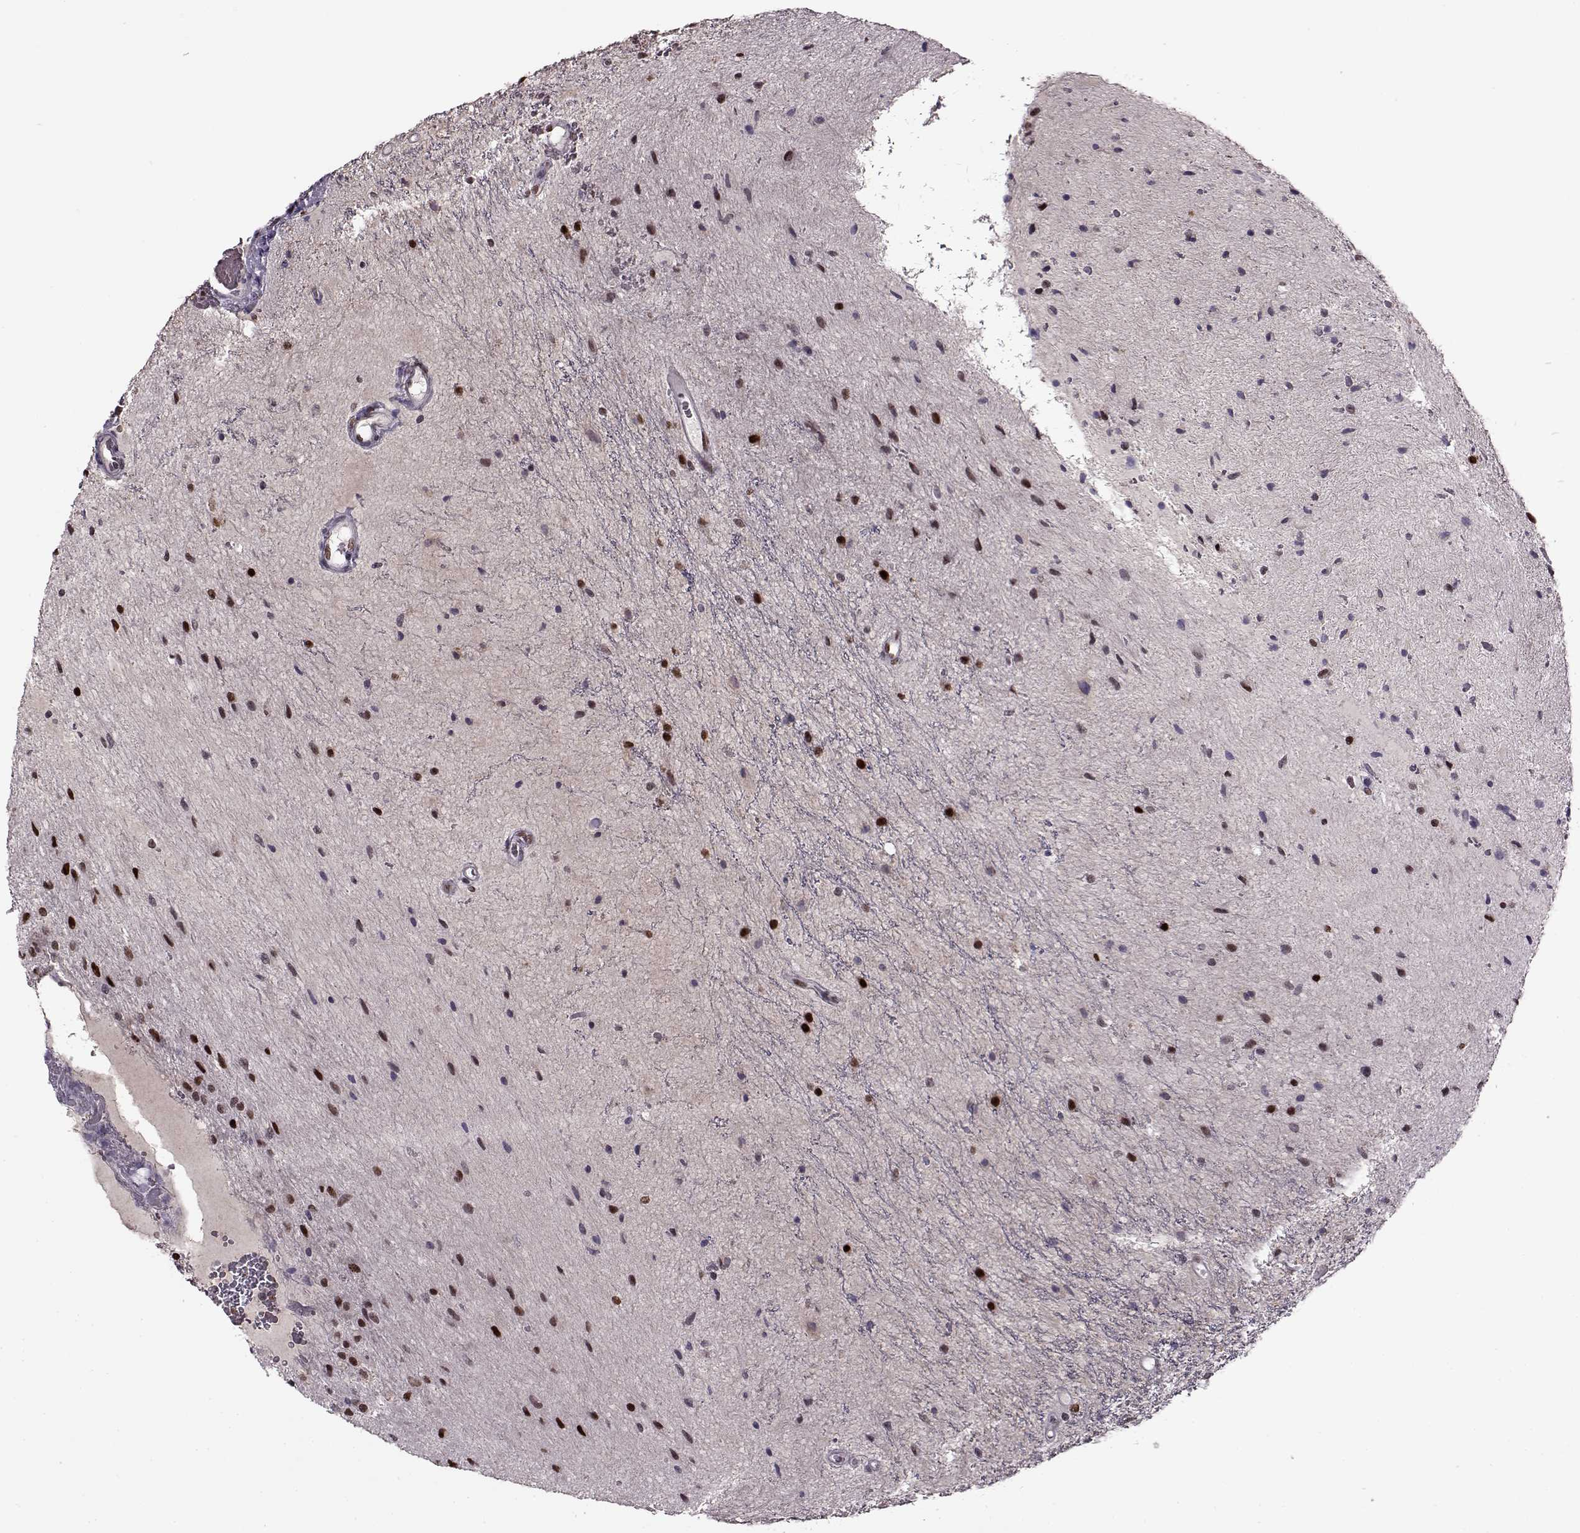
{"staining": {"intensity": "strong", "quantity": "25%-75%", "location": "nuclear"}, "tissue": "glioma", "cell_type": "Tumor cells", "image_type": "cancer", "snomed": [{"axis": "morphology", "description": "Glioma, malignant, Low grade"}, {"axis": "topography", "description": "Cerebellum"}], "caption": "A micrograph of malignant glioma (low-grade) stained for a protein exhibits strong nuclear brown staining in tumor cells.", "gene": "FTO", "patient": {"sex": "female", "age": 14}}